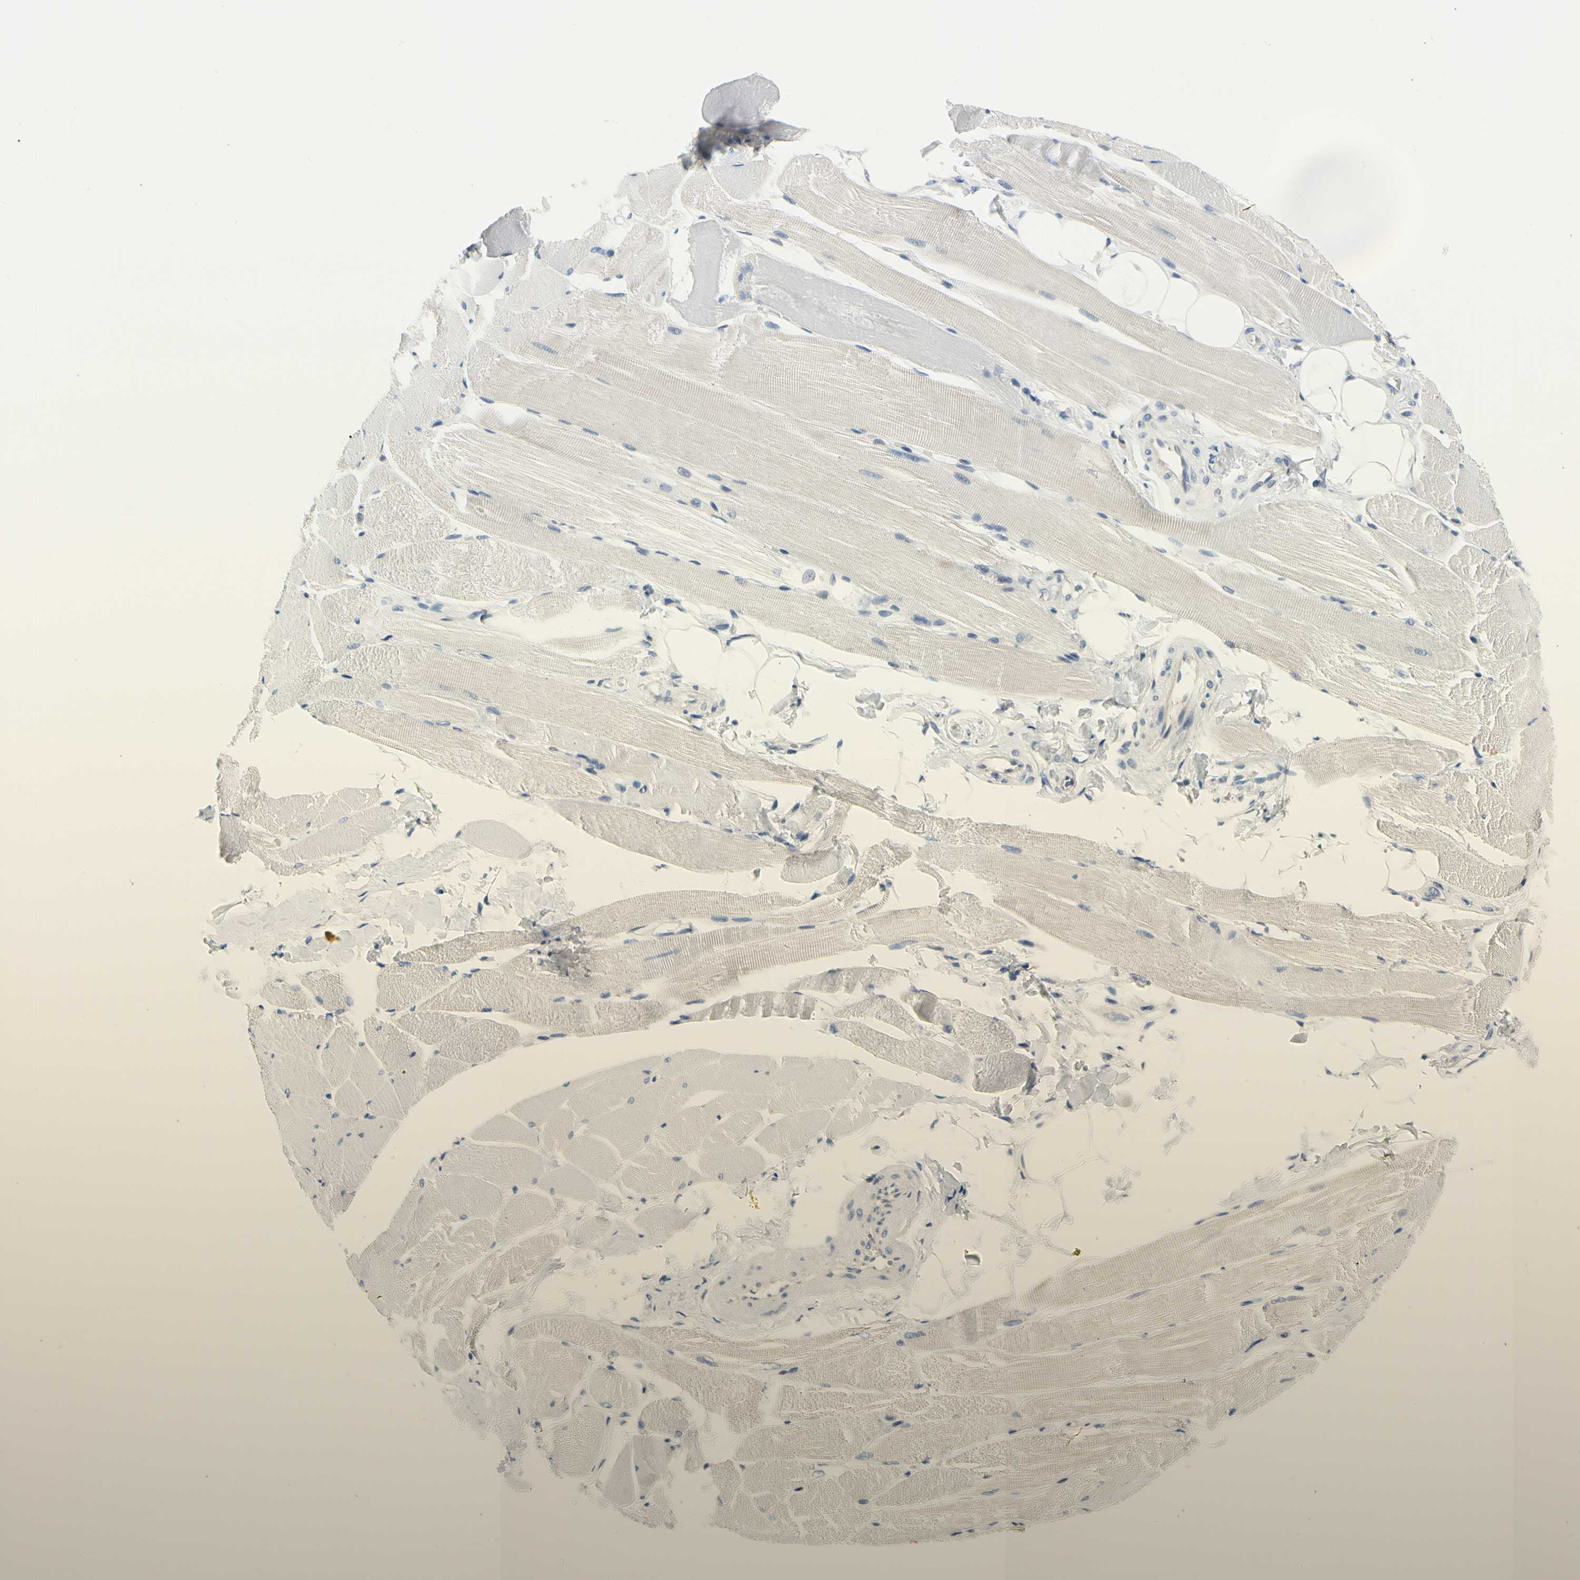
{"staining": {"intensity": "negative", "quantity": "none", "location": "none"}, "tissue": "skeletal muscle", "cell_type": "Myocytes", "image_type": "normal", "snomed": [{"axis": "morphology", "description": "Normal tissue, NOS"}, {"axis": "topography", "description": "Skeletal muscle"}, {"axis": "topography", "description": "Peripheral nerve tissue"}], "caption": "High power microscopy histopathology image of an immunohistochemistry histopathology image of normal skeletal muscle, revealing no significant staining in myocytes. Nuclei are stained in blue.", "gene": "STXBP1", "patient": {"sex": "female", "age": 84}}